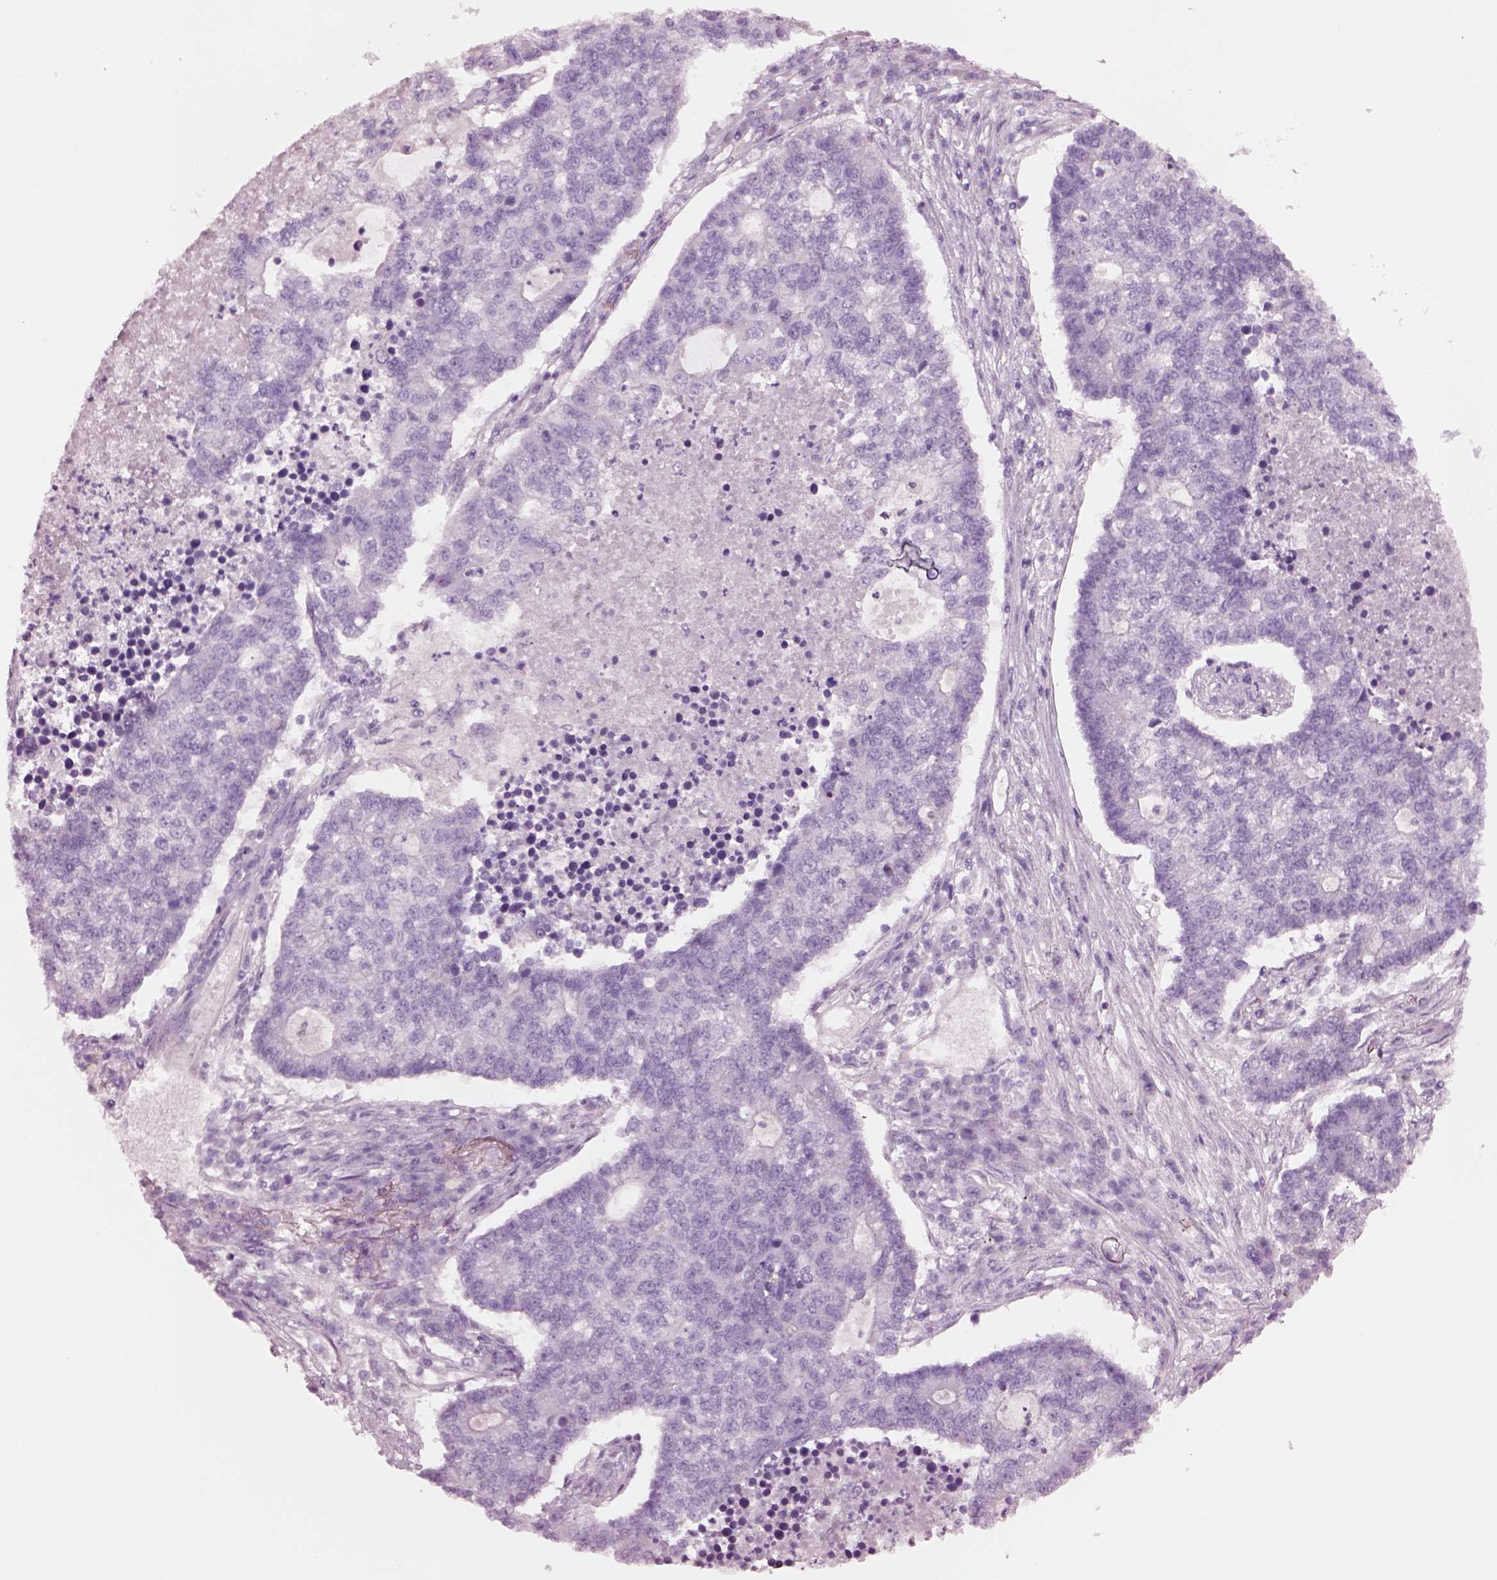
{"staining": {"intensity": "negative", "quantity": "none", "location": "none"}, "tissue": "lung cancer", "cell_type": "Tumor cells", "image_type": "cancer", "snomed": [{"axis": "morphology", "description": "Adenocarcinoma, NOS"}, {"axis": "topography", "description": "Lung"}], "caption": "High magnification brightfield microscopy of lung cancer stained with DAB (3,3'-diaminobenzidine) (brown) and counterstained with hematoxylin (blue): tumor cells show no significant expression. (Stains: DAB (3,3'-diaminobenzidine) IHC with hematoxylin counter stain, Microscopy: brightfield microscopy at high magnification).", "gene": "NMRK2", "patient": {"sex": "male", "age": 57}}